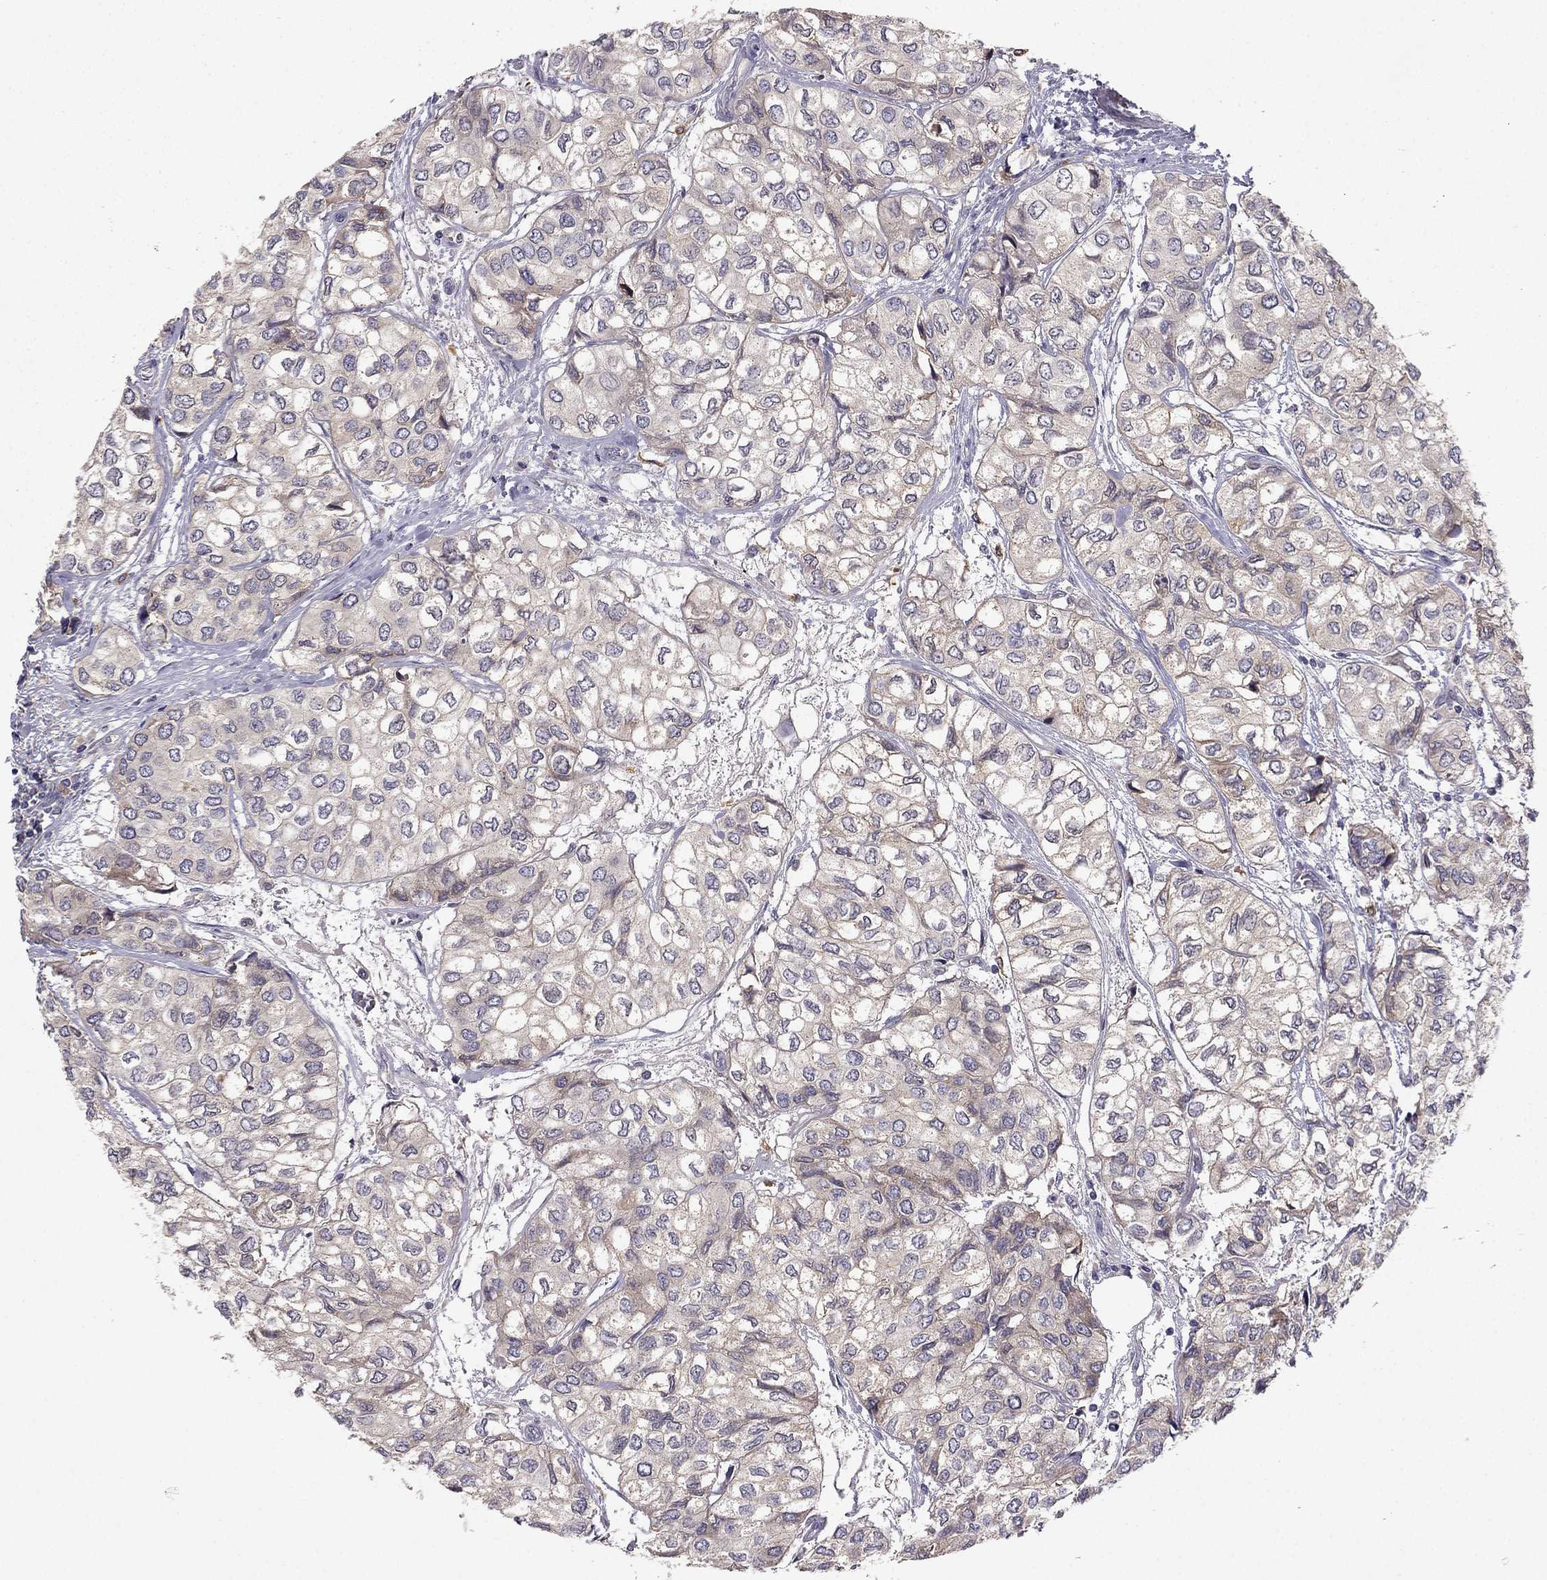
{"staining": {"intensity": "weak", "quantity": "25%-75%", "location": "cytoplasmic/membranous"}, "tissue": "urothelial cancer", "cell_type": "Tumor cells", "image_type": "cancer", "snomed": [{"axis": "morphology", "description": "Urothelial carcinoma, High grade"}, {"axis": "topography", "description": "Urinary bladder"}], "caption": "A brown stain highlights weak cytoplasmic/membranous expression of a protein in human urothelial cancer tumor cells.", "gene": "STXBP5", "patient": {"sex": "male", "age": 73}}